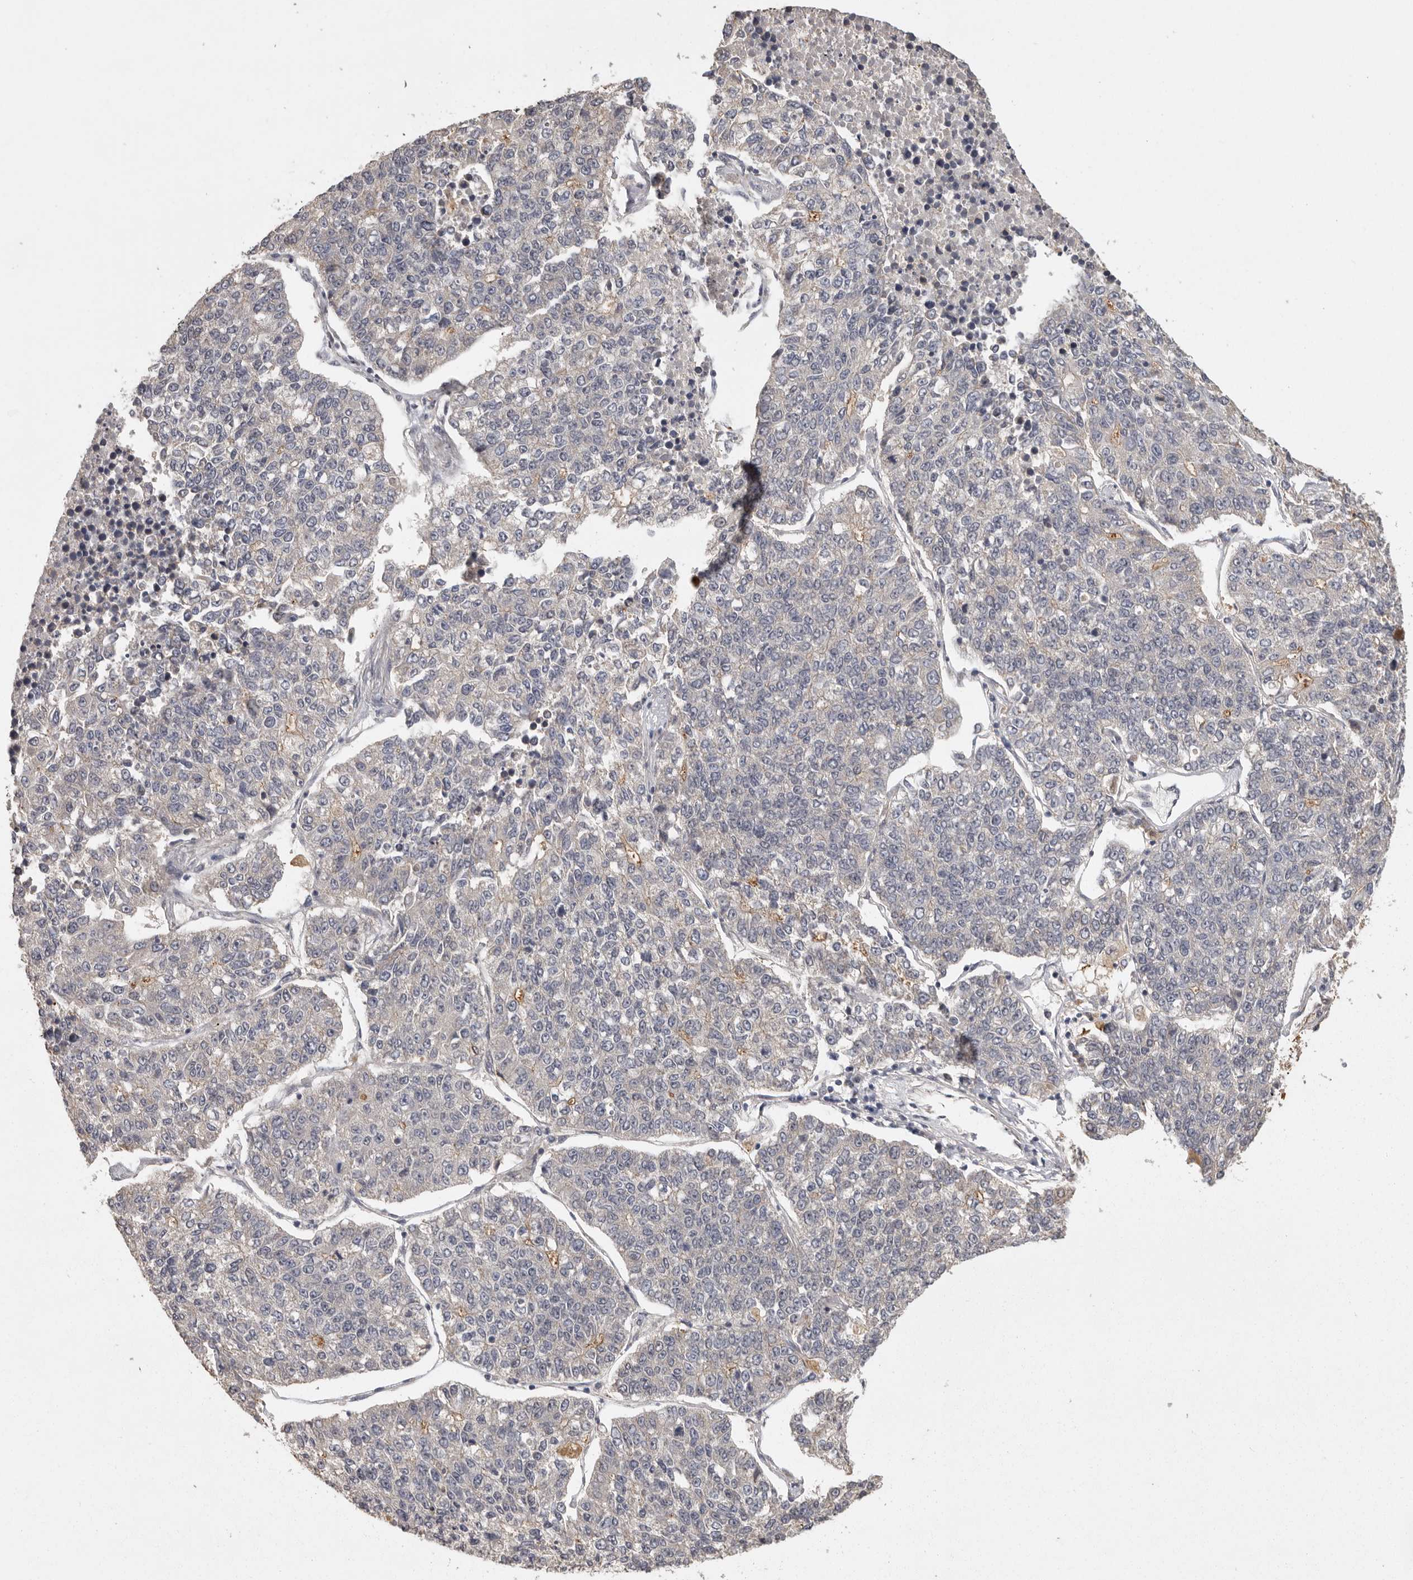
{"staining": {"intensity": "moderate", "quantity": "<25%", "location": "cytoplasmic/membranous"}, "tissue": "lung cancer", "cell_type": "Tumor cells", "image_type": "cancer", "snomed": [{"axis": "morphology", "description": "Adenocarcinoma, NOS"}, {"axis": "topography", "description": "Lung"}], "caption": "Adenocarcinoma (lung) stained with DAB (3,3'-diaminobenzidine) IHC demonstrates low levels of moderate cytoplasmic/membranous staining in approximately <25% of tumor cells.", "gene": "BAIAP2", "patient": {"sex": "male", "age": 49}}